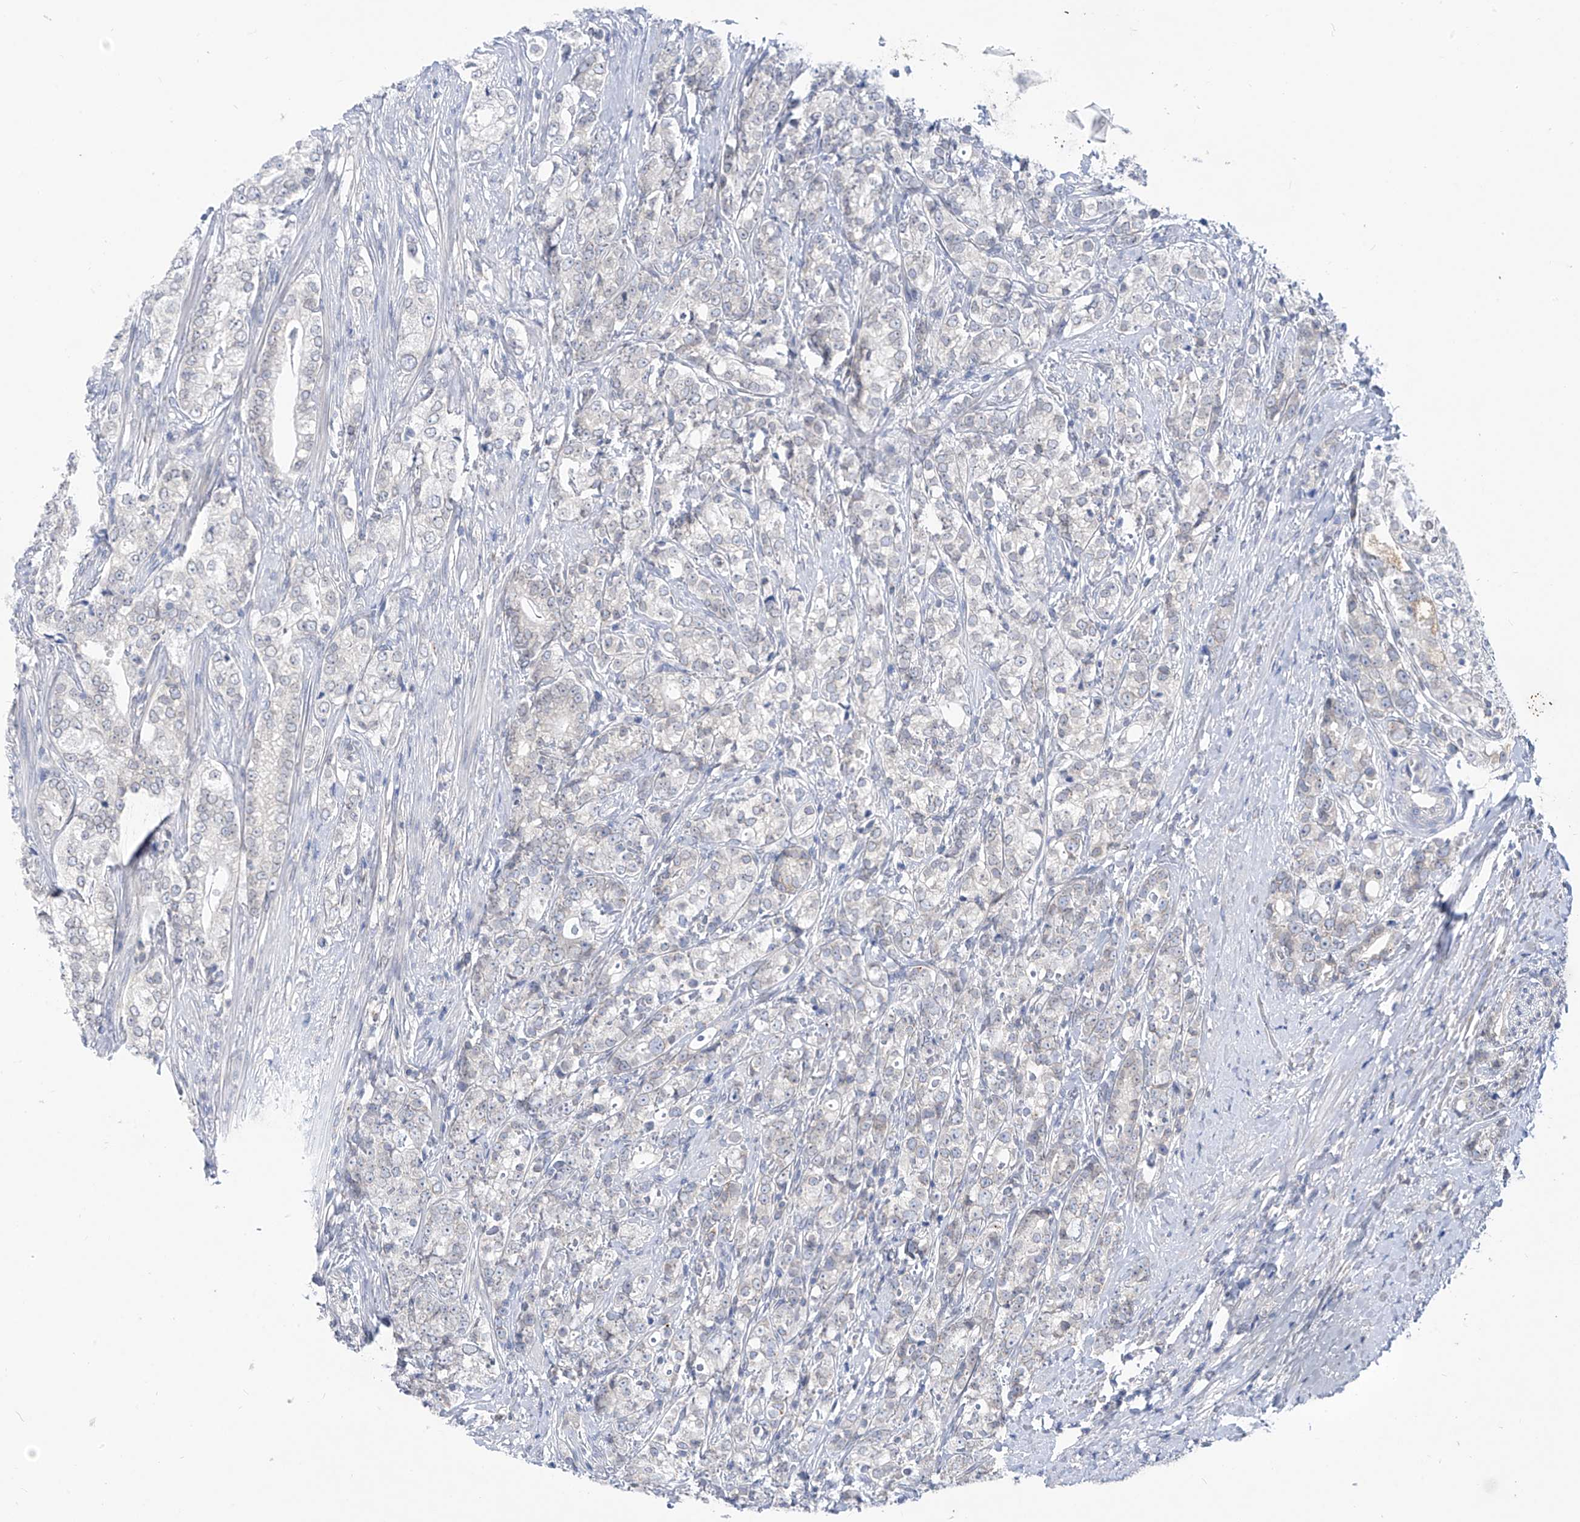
{"staining": {"intensity": "negative", "quantity": "none", "location": "none"}, "tissue": "prostate cancer", "cell_type": "Tumor cells", "image_type": "cancer", "snomed": [{"axis": "morphology", "description": "Adenocarcinoma, High grade"}, {"axis": "topography", "description": "Prostate"}], "caption": "This is an IHC histopathology image of prostate cancer. There is no expression in tumor cells.", "gene": "KRTAP25-1", "patient": {"sex": "male", "age": 69}}